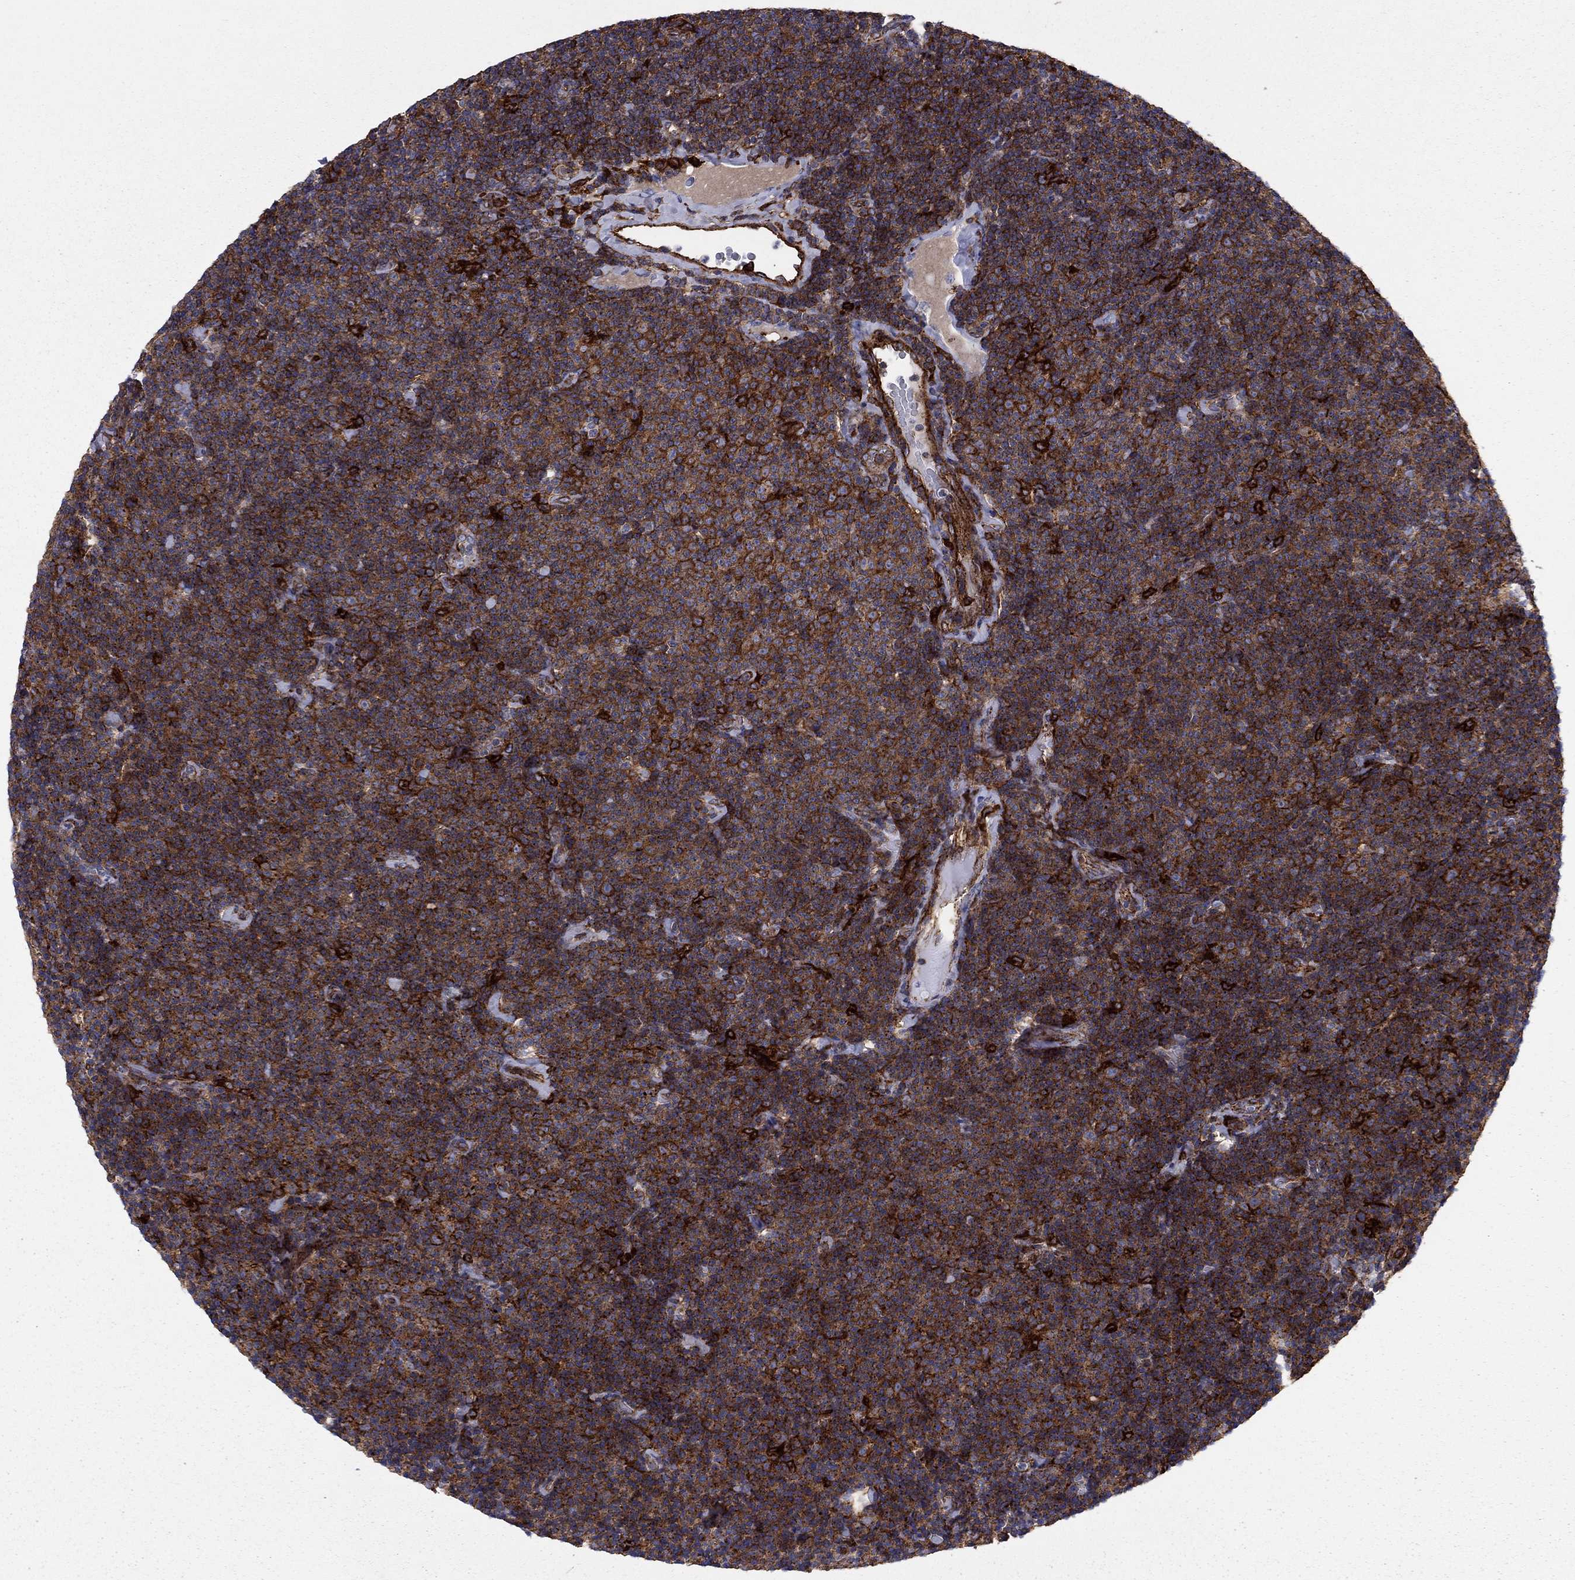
{"staining": {"intensity": "strong", "quantity": ">75%", "location": "cytoplasmic/membranous"}, "tissue": "lymphoma", "cell_type": "Tumor cells", "image_type": "cancer", "snomed": [{"axis": "morphology", "description": "Malignant lymphoma, non-Hodgkin's type, Low grade"}, {"axis": "topography", "description": "Lymph node"}], "caption": "A micrograph of human lymphoma stained for a protein reveals strong cytoplasmic/membranous brown staining in tumor cells.", "gene": "EHBP1L1", "patient": {"sex": "male", "age": 81}}